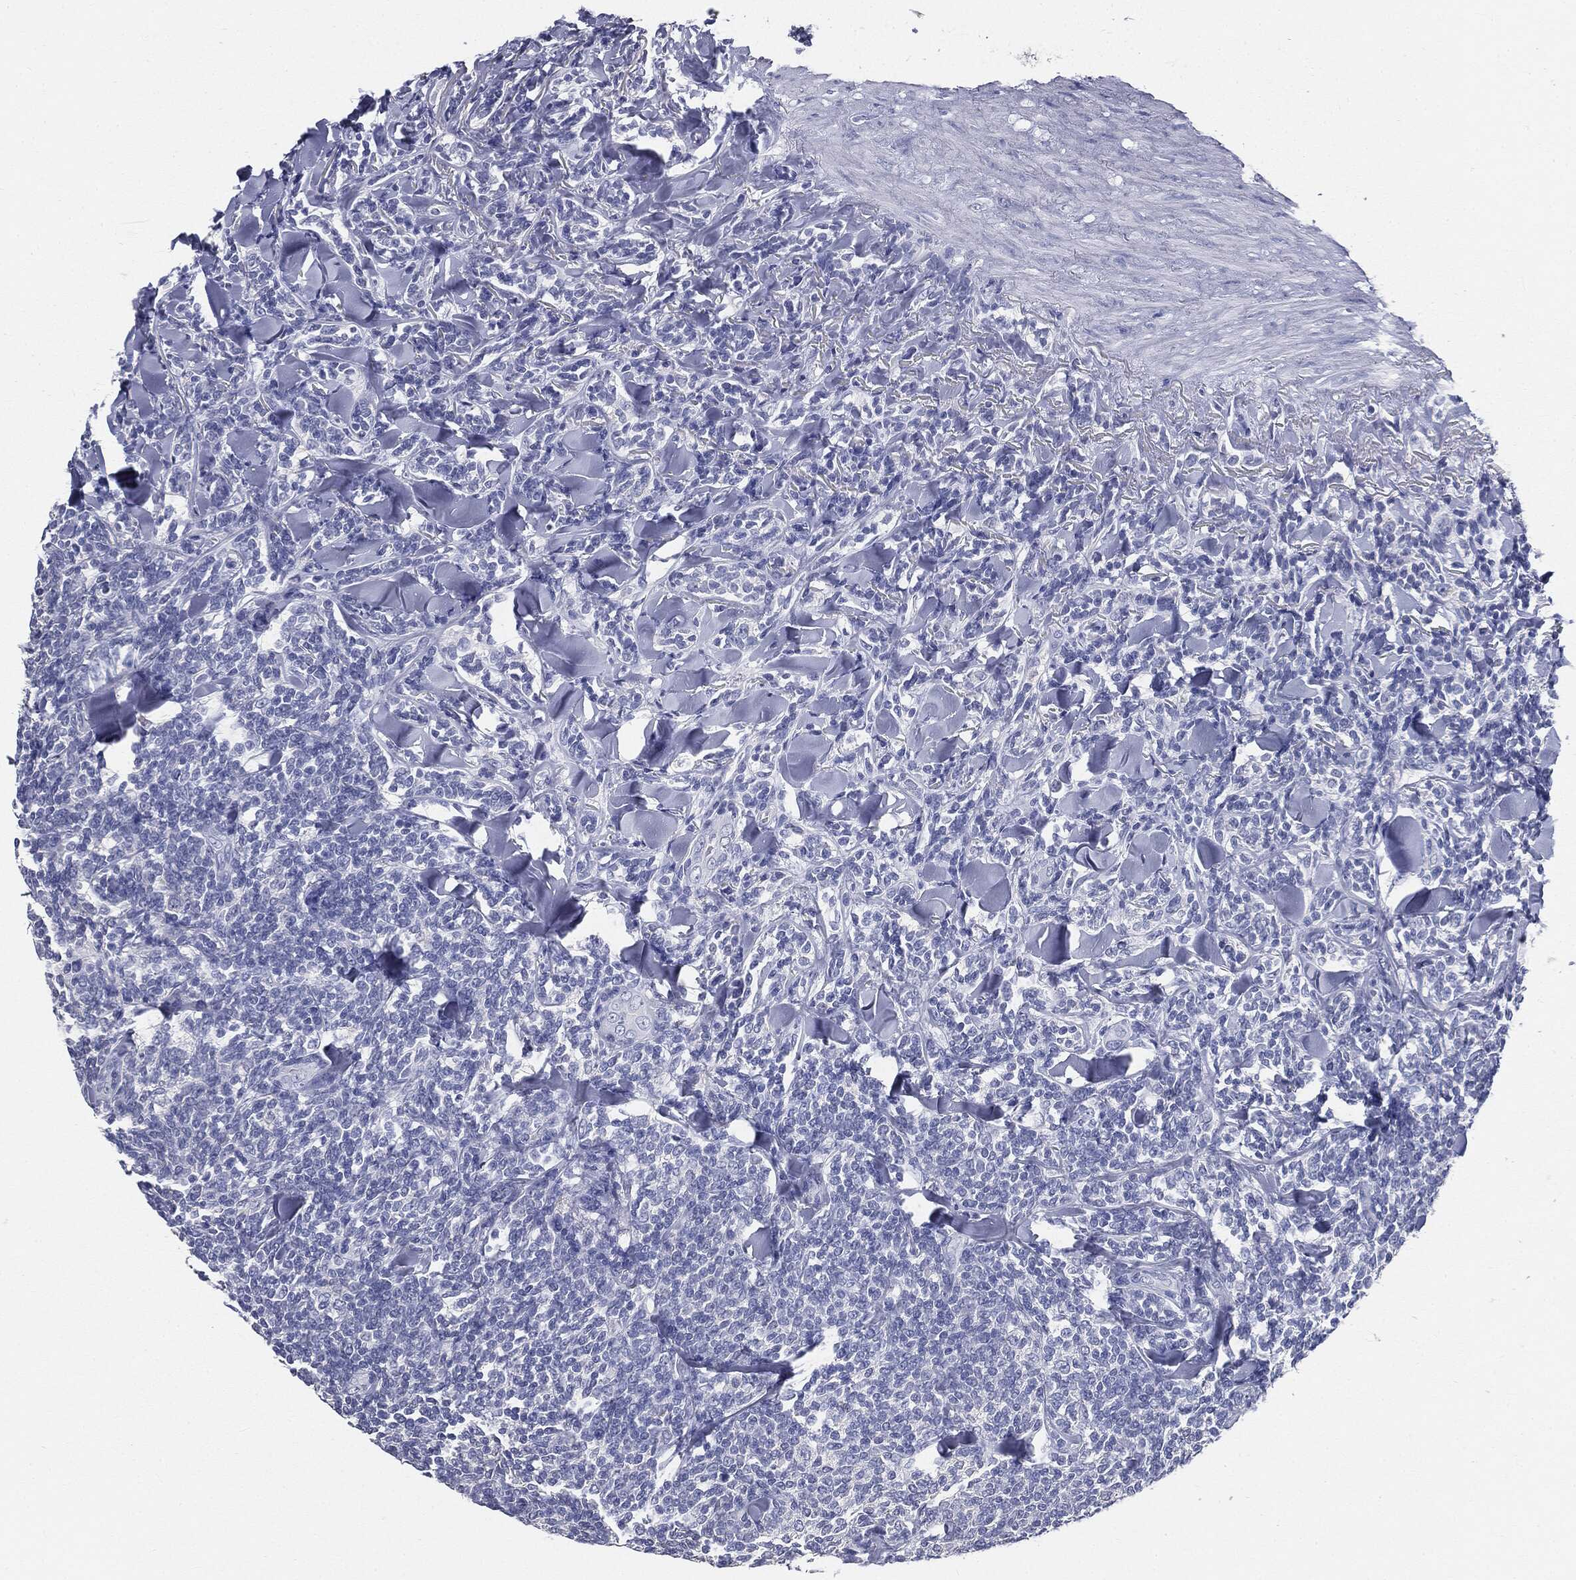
{"staining": {"intensity": "negative", "quantity": "none", "location": "none"}, "tissue": "lymphoma", "cell_type": "Tumor cells", "image_type": "cancer", "snomed": [{"axis": "morphology", "description": "Malignant lymphoma, non-Hodgkin's type, Low grade"}, {"axis": "topography", "description": "Lymph node"}], "caption": "Immunohistochemical staining of lymphoma exhibits no significant expression in tumor cells. (Immunohistochemistry (ihc), brightfield microscopy, high magnification).", "gene": "CUZD1", "patient": {"sex": "female", "age": 56}}